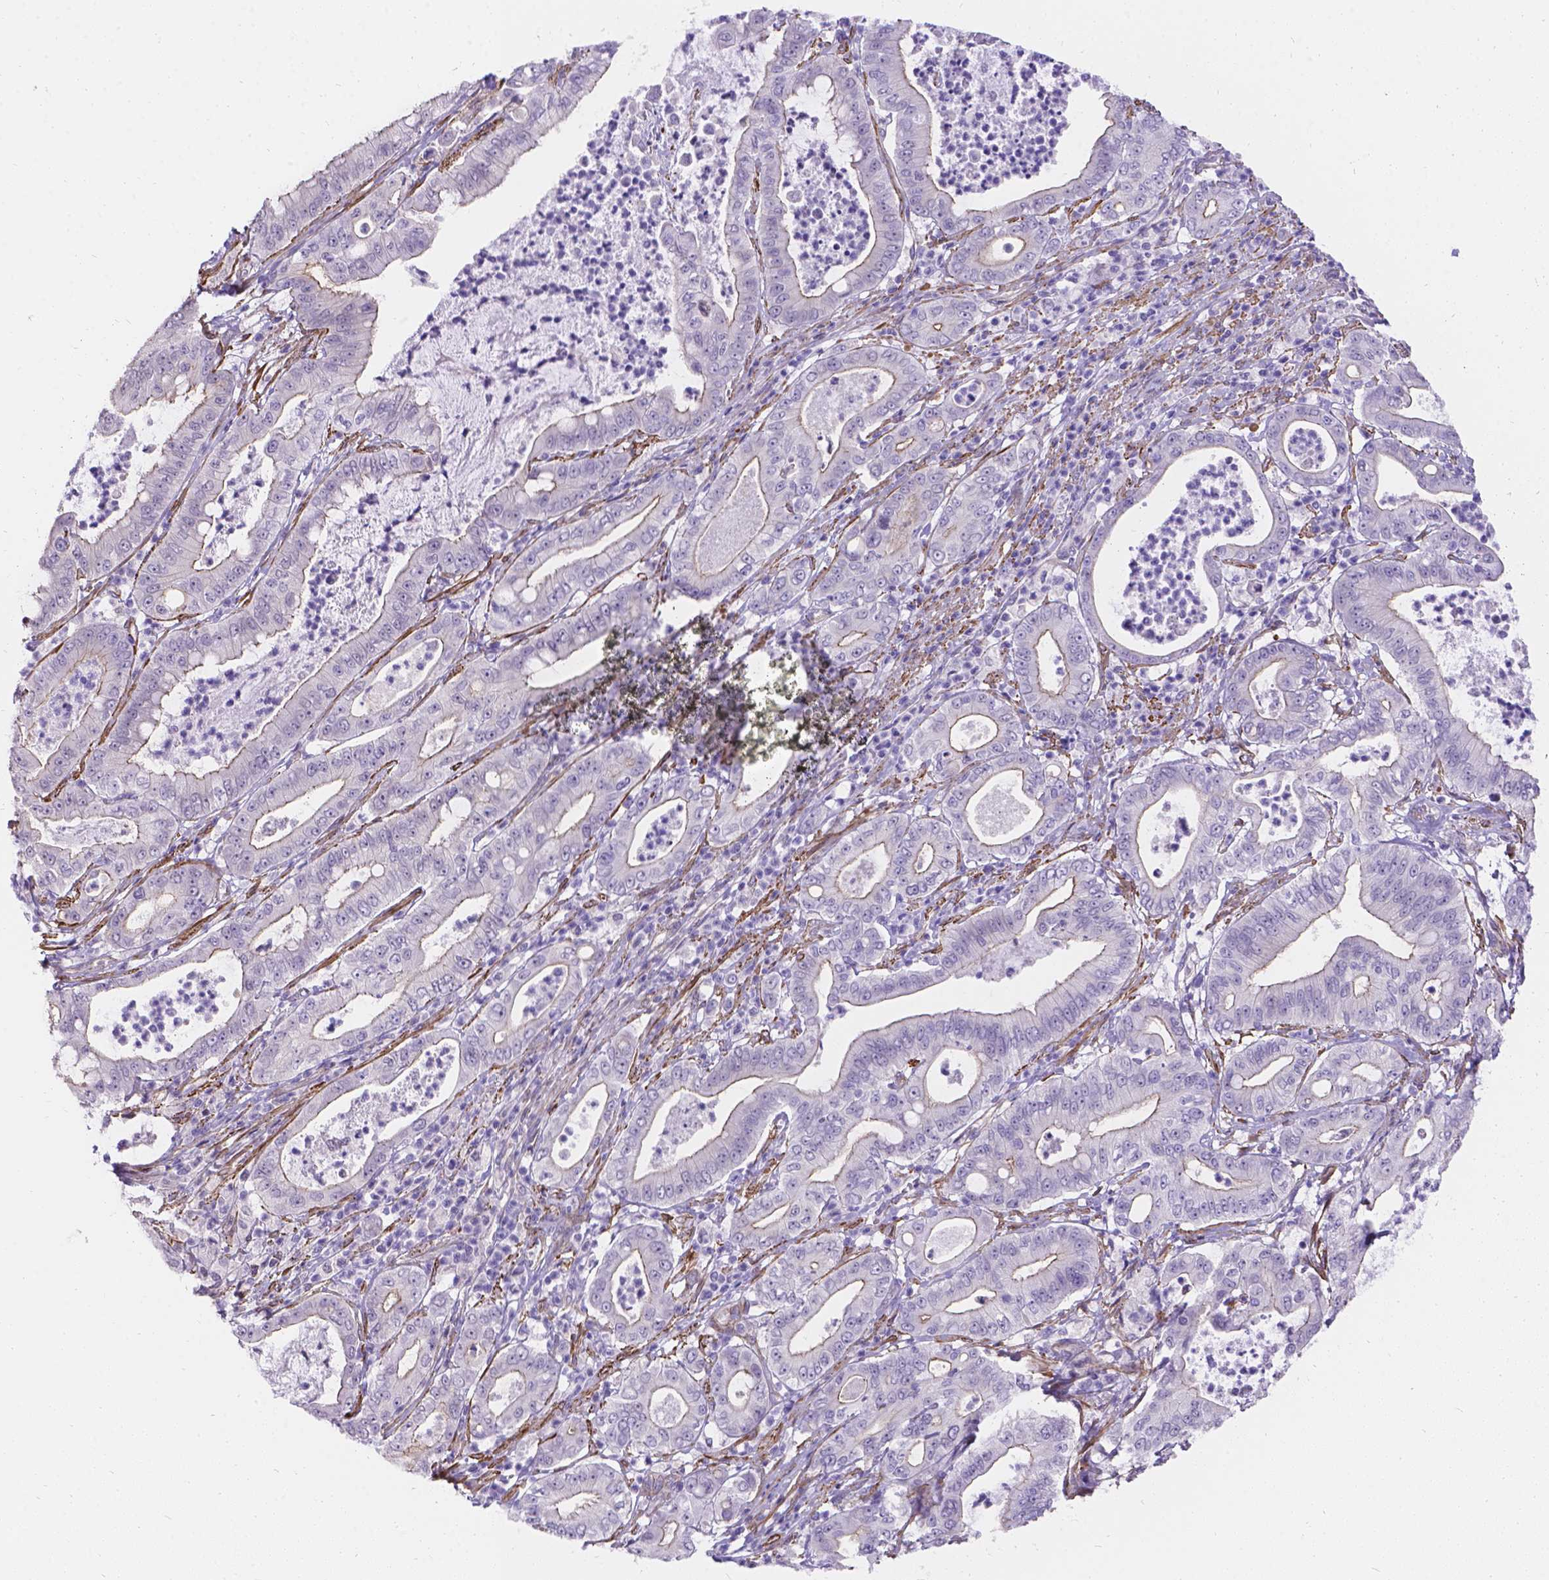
{"staining": {"intensity": "weak", "quantity": "<25%", "location": "cytoplasmic/membranous"}, "tissue": "pancreatic cancer", "cell_type": "Tumor cells", "image_type": "cancer", "snomed": [{"axis": "morphology", "description": "Adenocarcinoma, NOS"}, {"axis": "topography", "description": "Pancreas"}], "caption": "This is an immunohistochemistry (IHC) micrograph of human adenocarcinoma (pancreatic). There is no staining in tumor cells.", "gene": "PALS1", "patient": {"sex": "male", "age": 71}}